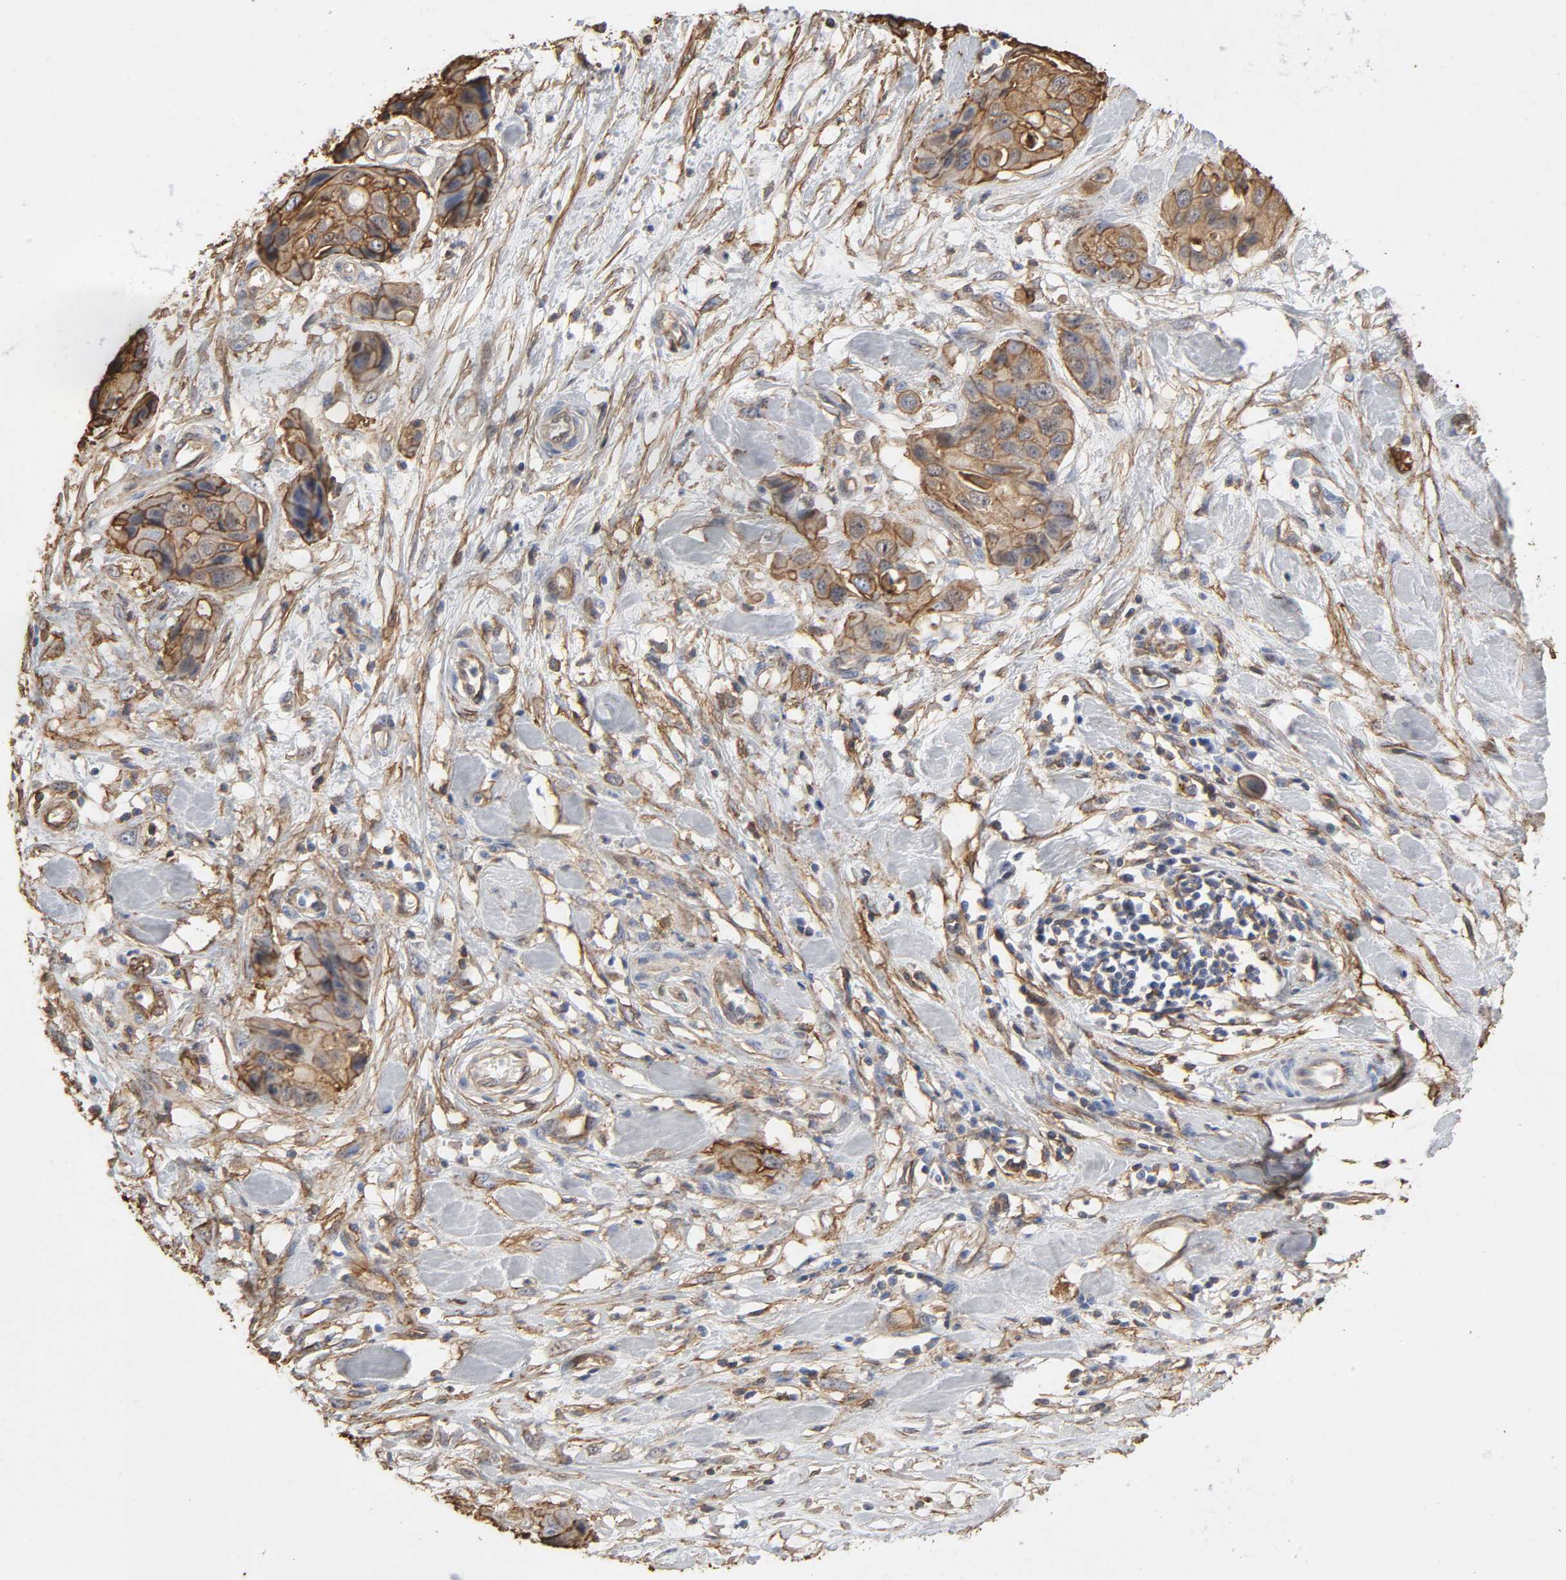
{"staining": {"intensity": "moderate", "quantity": ">75%", "location": "cytoplasmic/membranous"}, "tissue": "pancreatic cancer", "cell_type": "Tumor cells", "image_type": "cancer", "snomed": [{"axis": "morphology", "description": "Adenocarcinoma, NOS"}, {"axis": "topography", "description": "Pancreas"}], "caption": "Immunohistochemical staining of pancreatic cancer demonstrates medium levels of moderate cytoplasmic/membranous positivity in approximately >75% of tumor cells.", "gene": "ANXA2", "patient": {"sex": "female", "age": 60}}